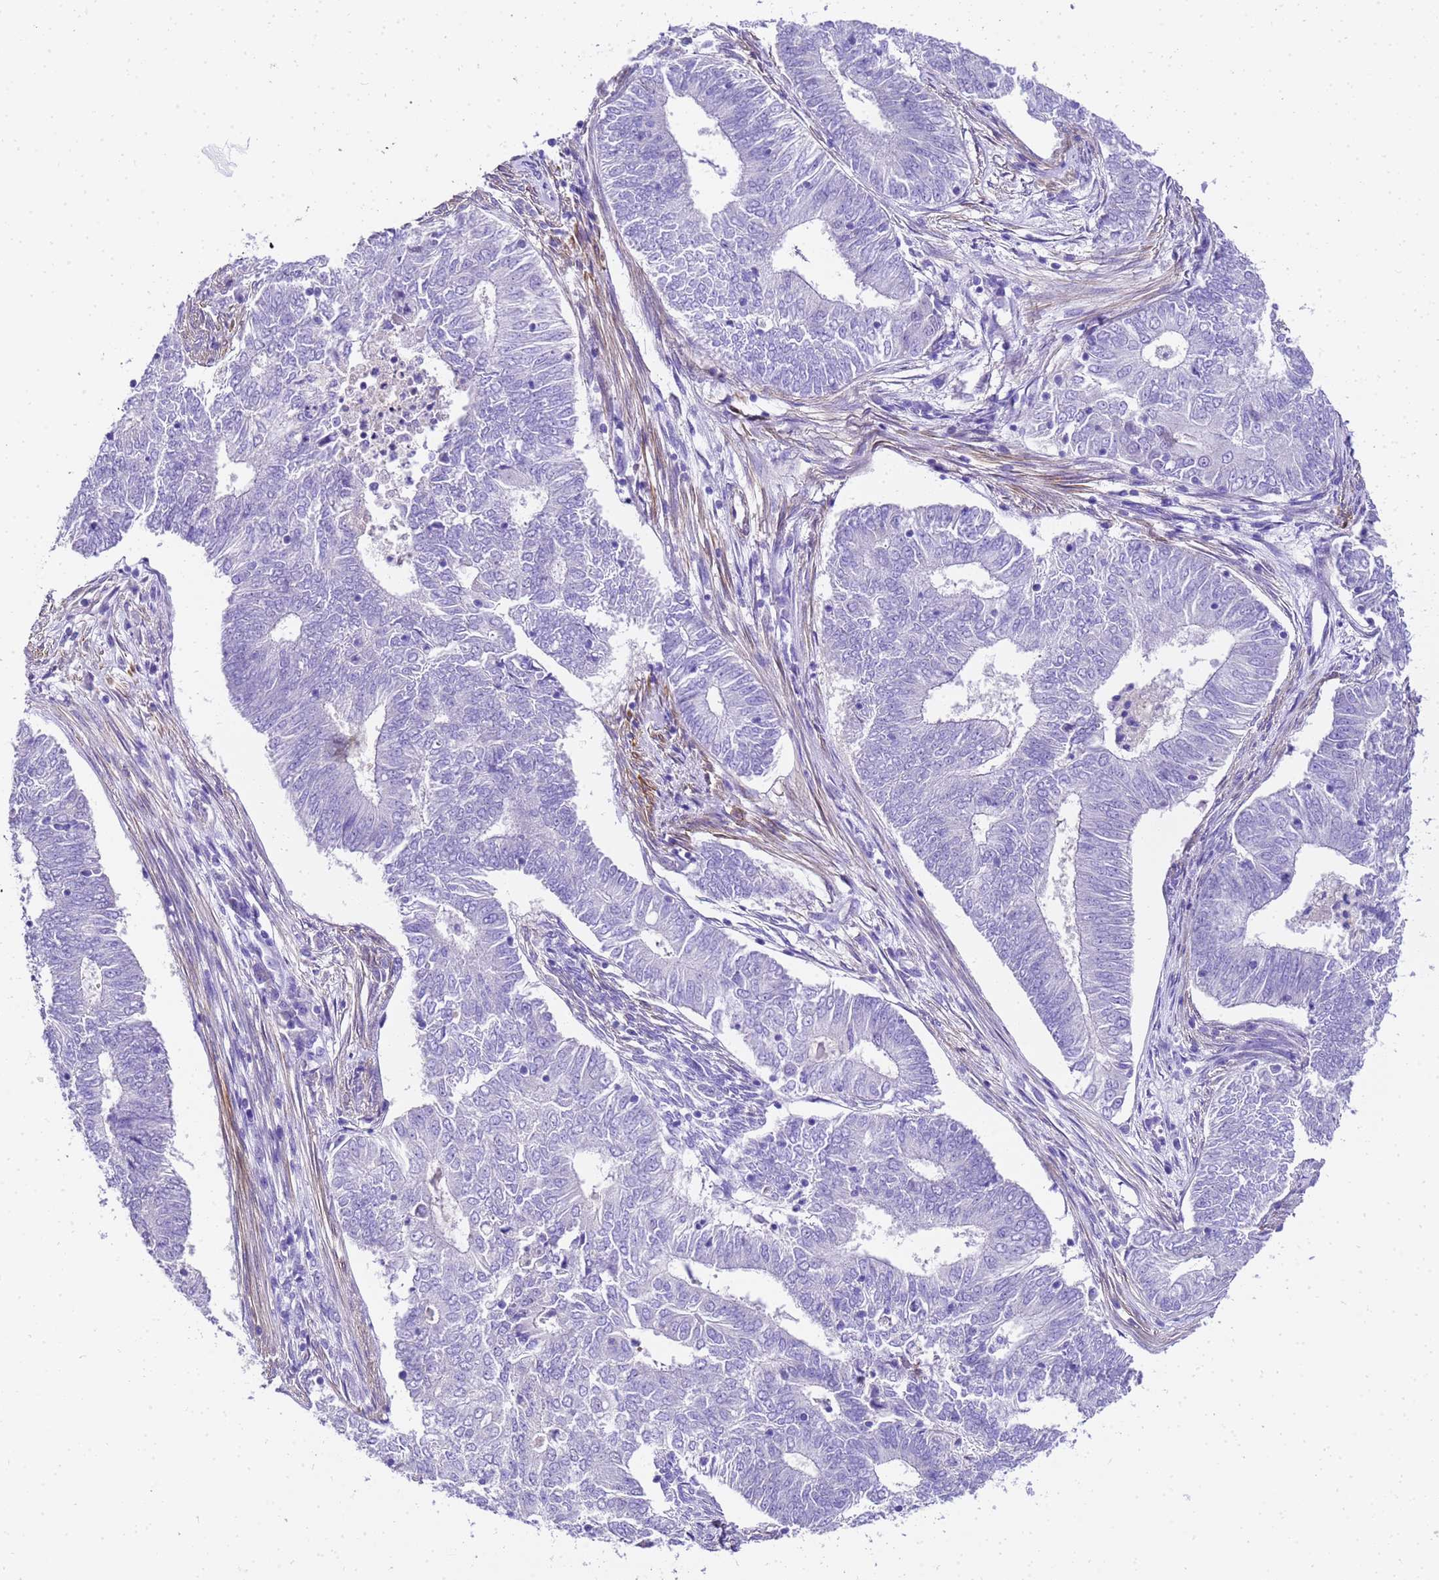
{"staining": {"intensity": "negative", "quantity": "none", "location": "none"}, "tissue": "endometrial cancer", "cell_type": "Tumor cells", "image_type": "cancer", "snomed": [{"axis": "morphology", "description": "Adenocarcinoma, NOS"}, {"axis": "topography", "description": "Endometrium"}], "caption": "Endometrial adenocarcinoma was stained to show a protein in brown. There is no significant staining in tumor cells.", "gene": "HSPB6", "patient": {"sex": "female", "age": 62}}